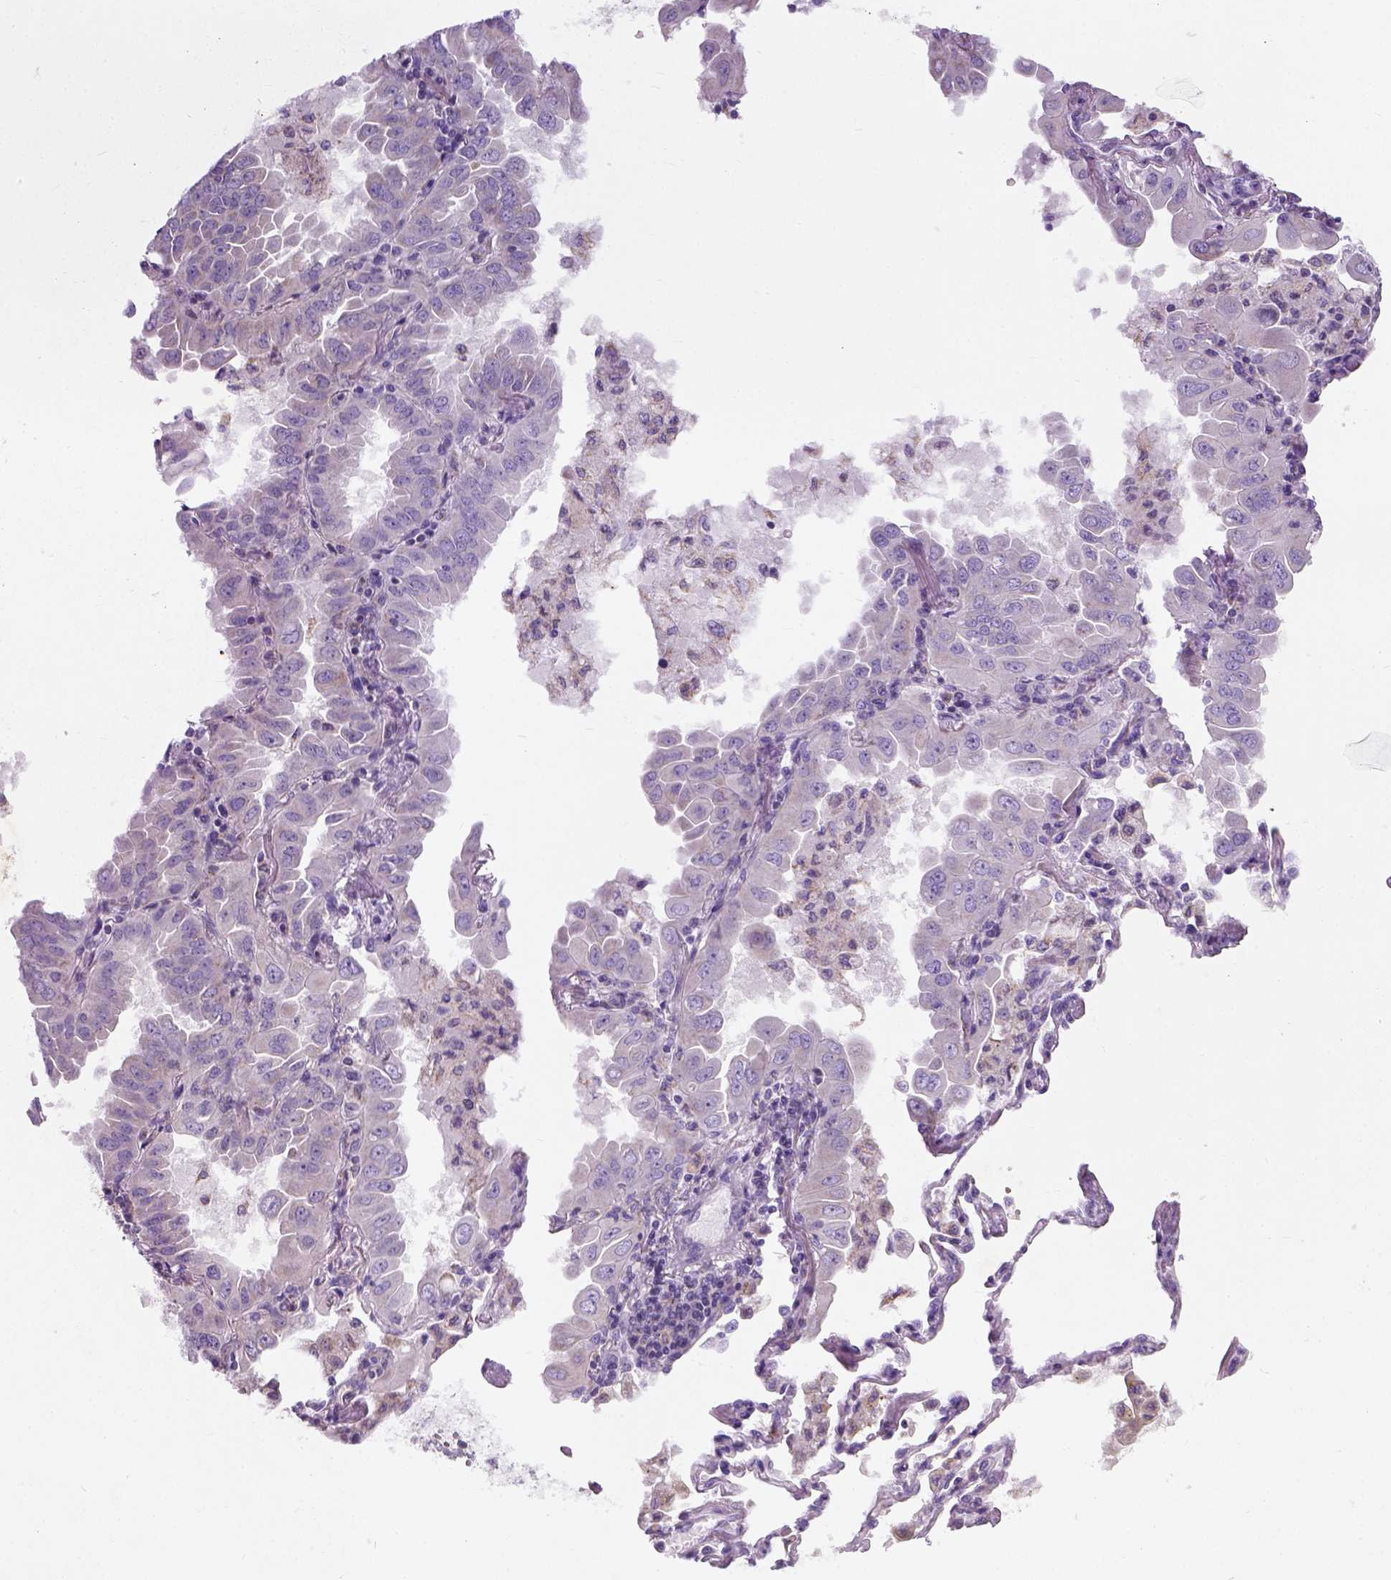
{"staining": {"intensity": "negative", "quantity": "none", "location": "none"}, "tissue": "lung cancer", "cell_type": "Tumor cells", "image_type": "cancer", "snomed": [{"axis": "morphology", "description": "Adenocarcinoma, NOS"}, {"axis": "topography", "description": "Lung"}], "caption": "Protein analysis of adenocarcinoma (lung) displays no significant positivity in tumor cells.", "gene": "CHODL", "patient": {"sex": "male", "age": 64}}